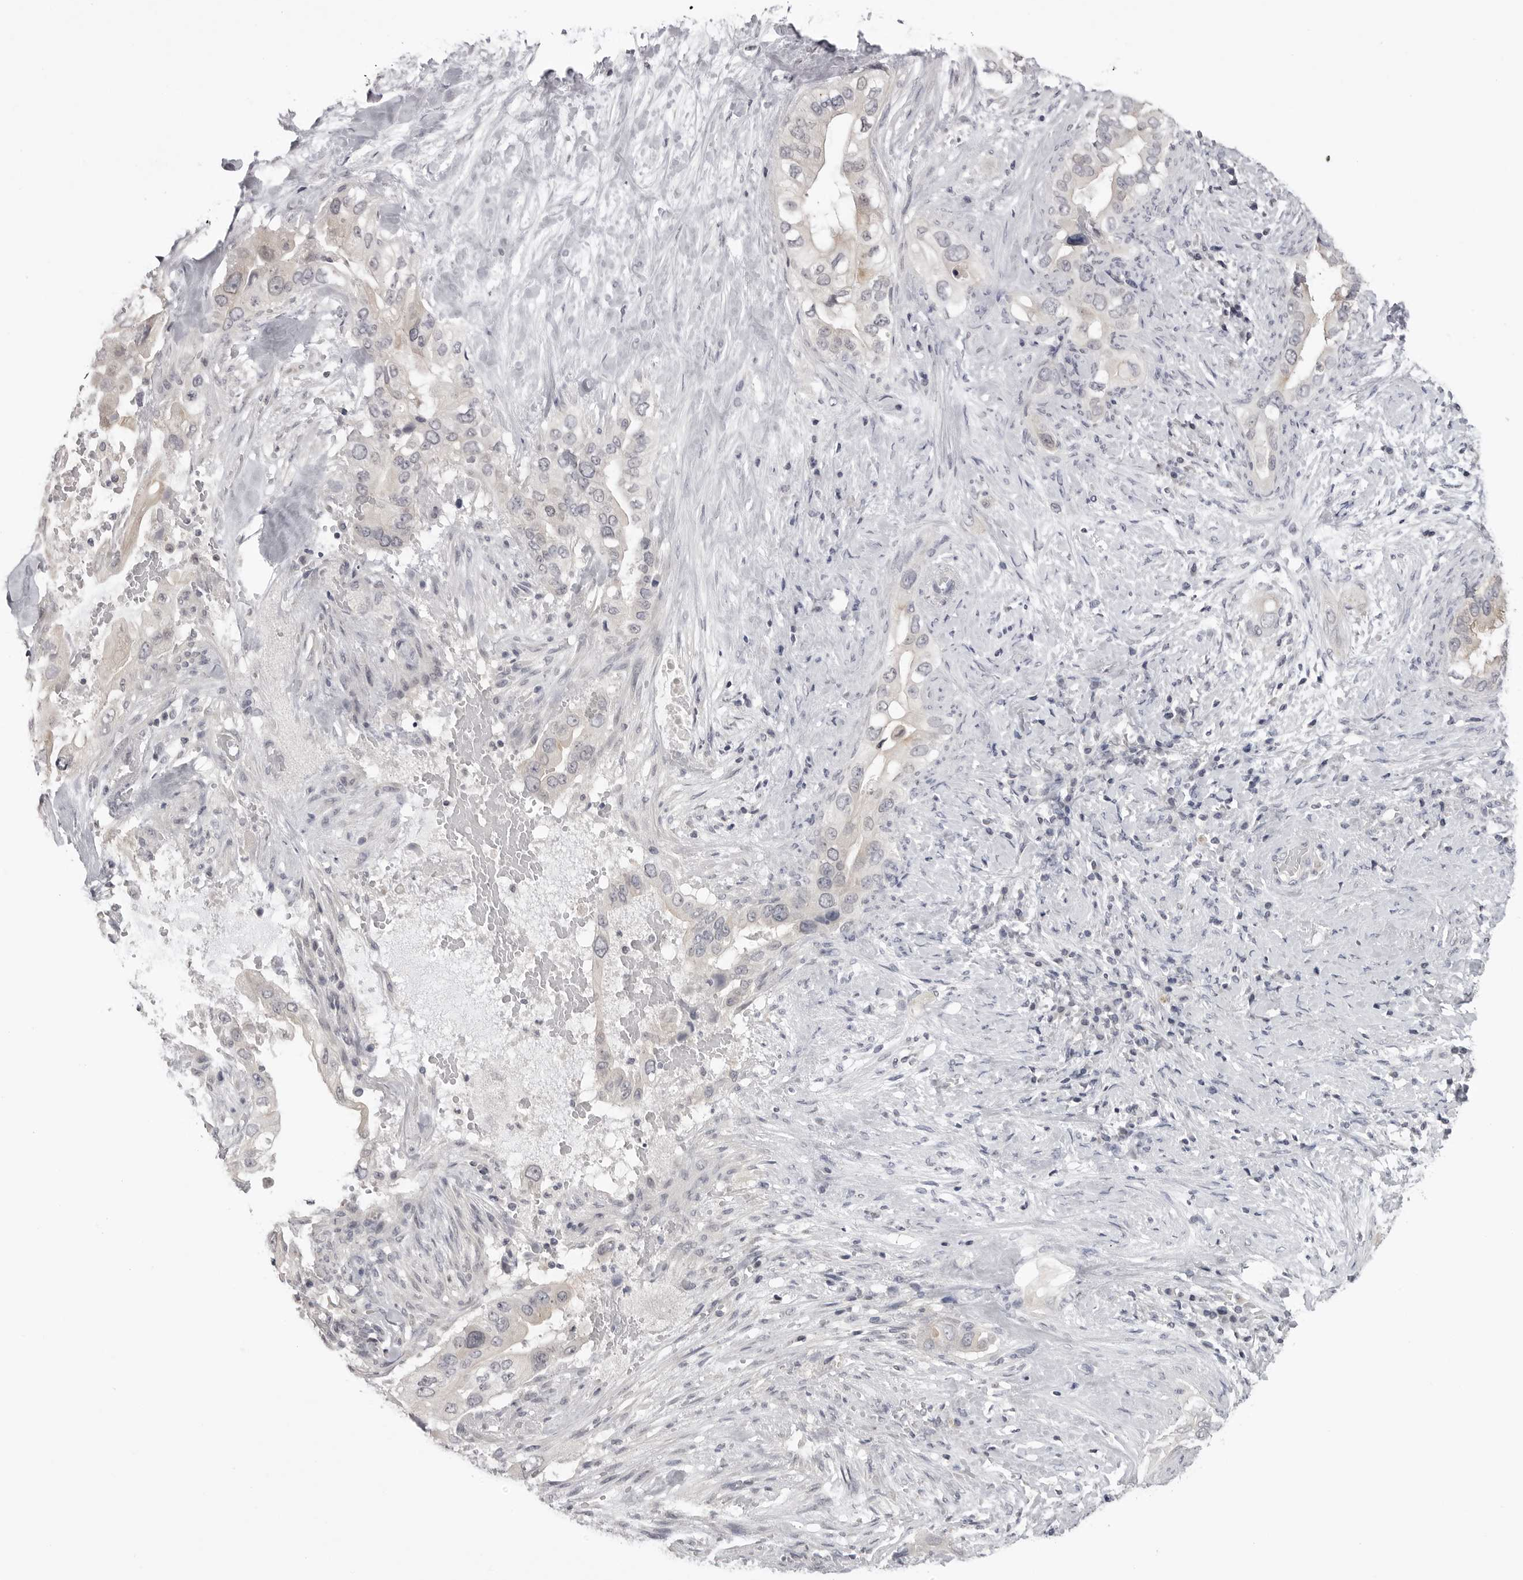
{"staining": {"intensity": "negative", "quantity": "none", "location": "none"}, "tissue": "pancreatic cancer", "cell_type": "Tumor cells", "image_type": "cancer", "snomed": [{"axis": "morphology", "description": "Inflammation, NOS"}, {"axis": "morphology", "description": "Adenocarcinoma, NOS"}, {"axis": "topography", "description": "Pancreas"}], "caption": "Tumor cells show no significant expression in pancreatic cancer.", "gene": "GPN2", "patient": {"sex": "female", "age": 56}}